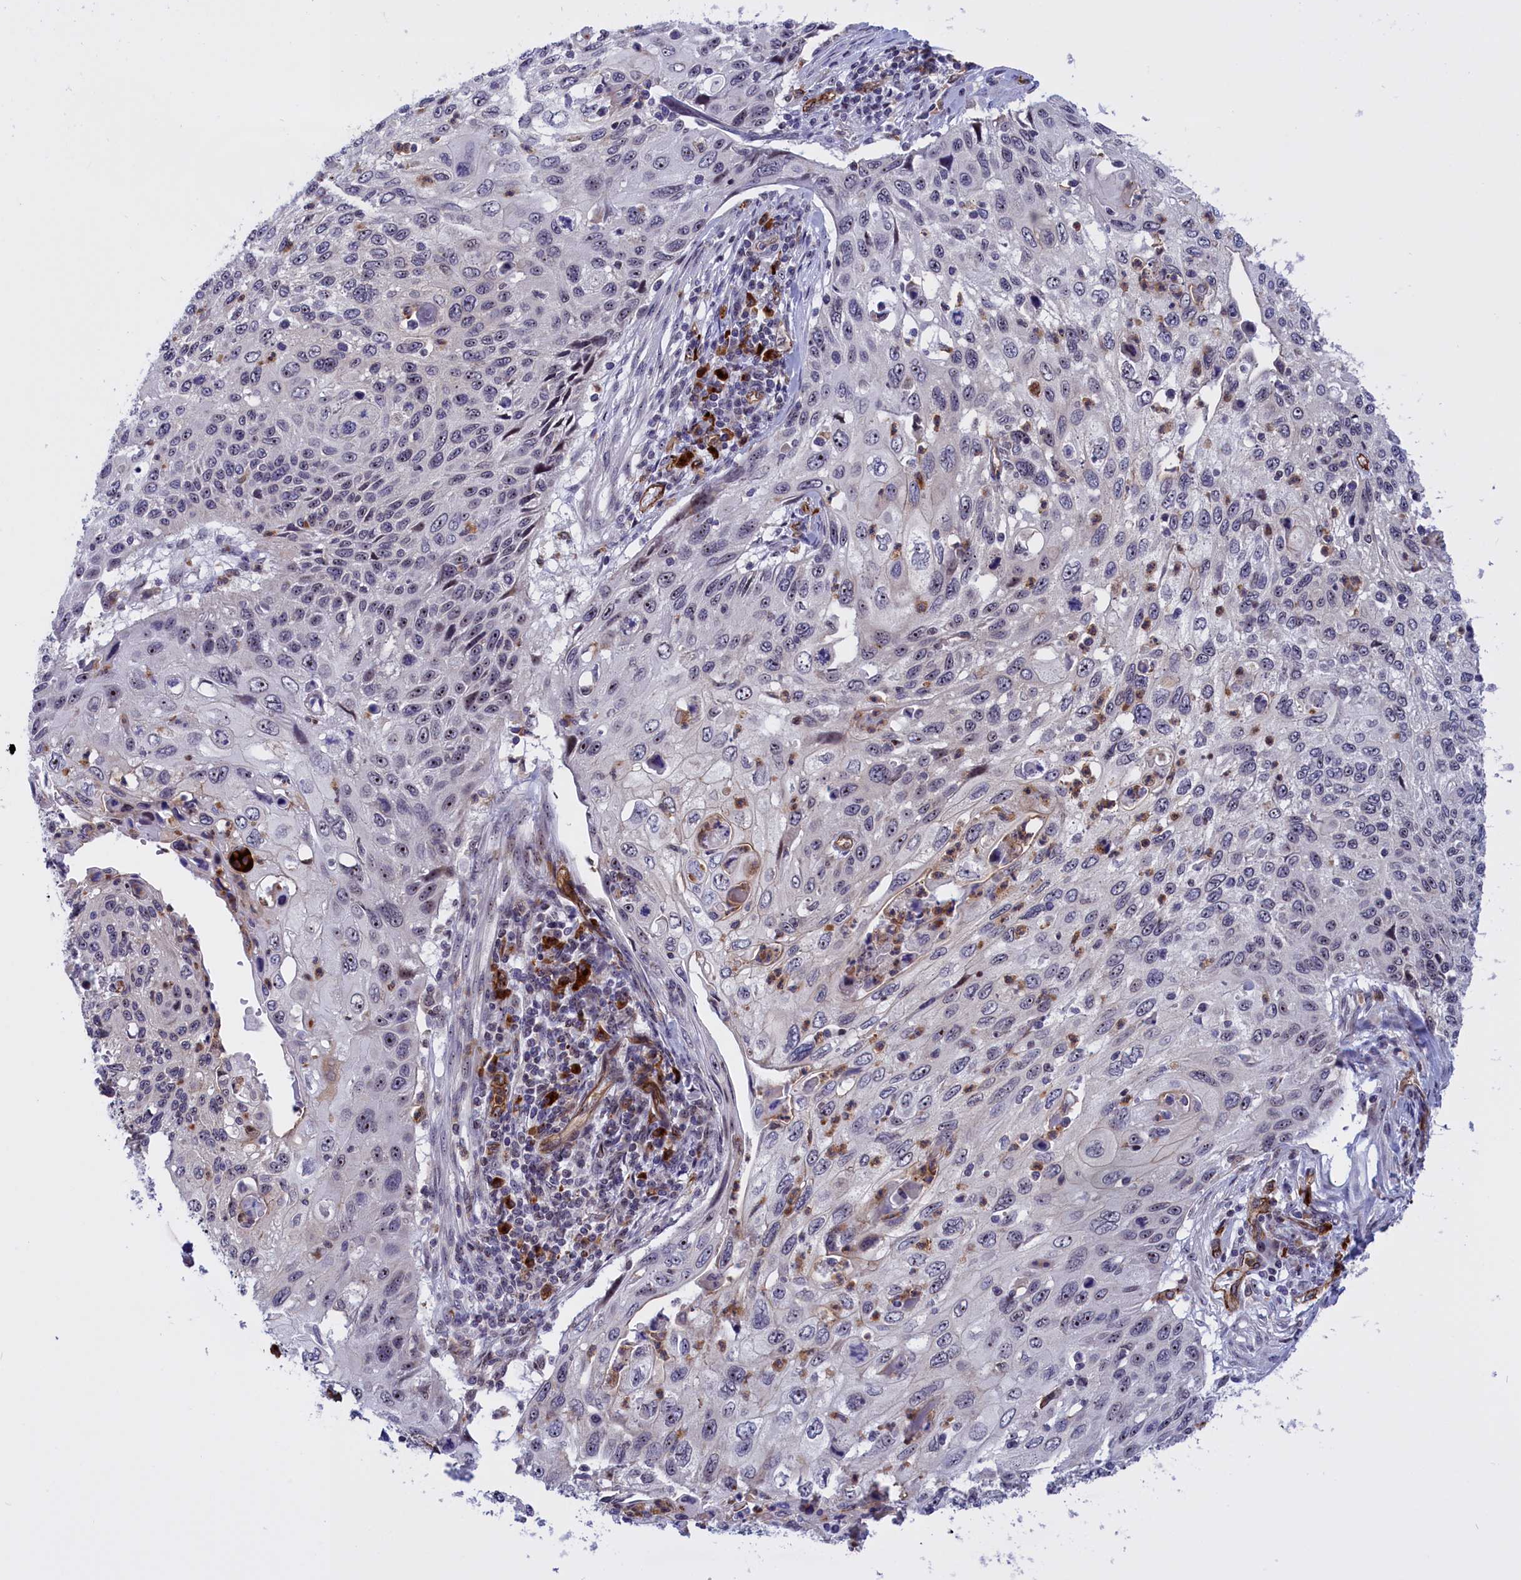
{"staining": {"intensity": "negative", "quantity": "none", "location": "none"}, "tissue": "cervical cancer", "cell_type": "Tumor cells", "image_type": "cancer", "snomed": [{"axis": "morphology", "description": "Squamous cell carcinoma, NOS"}, {"axis": "topography", "description": "Cervix"}], "caption": "Tumor cells are negative for protein expression in human cervical cancer. (Stains: DAB (3,3'-diaminobenzidine) IHC with hematoxylin counter stain, Microscopy: brightfield microscopy at high magnification).", "gene": "MPND", "patient": {"sex": "female", "age": 70}}